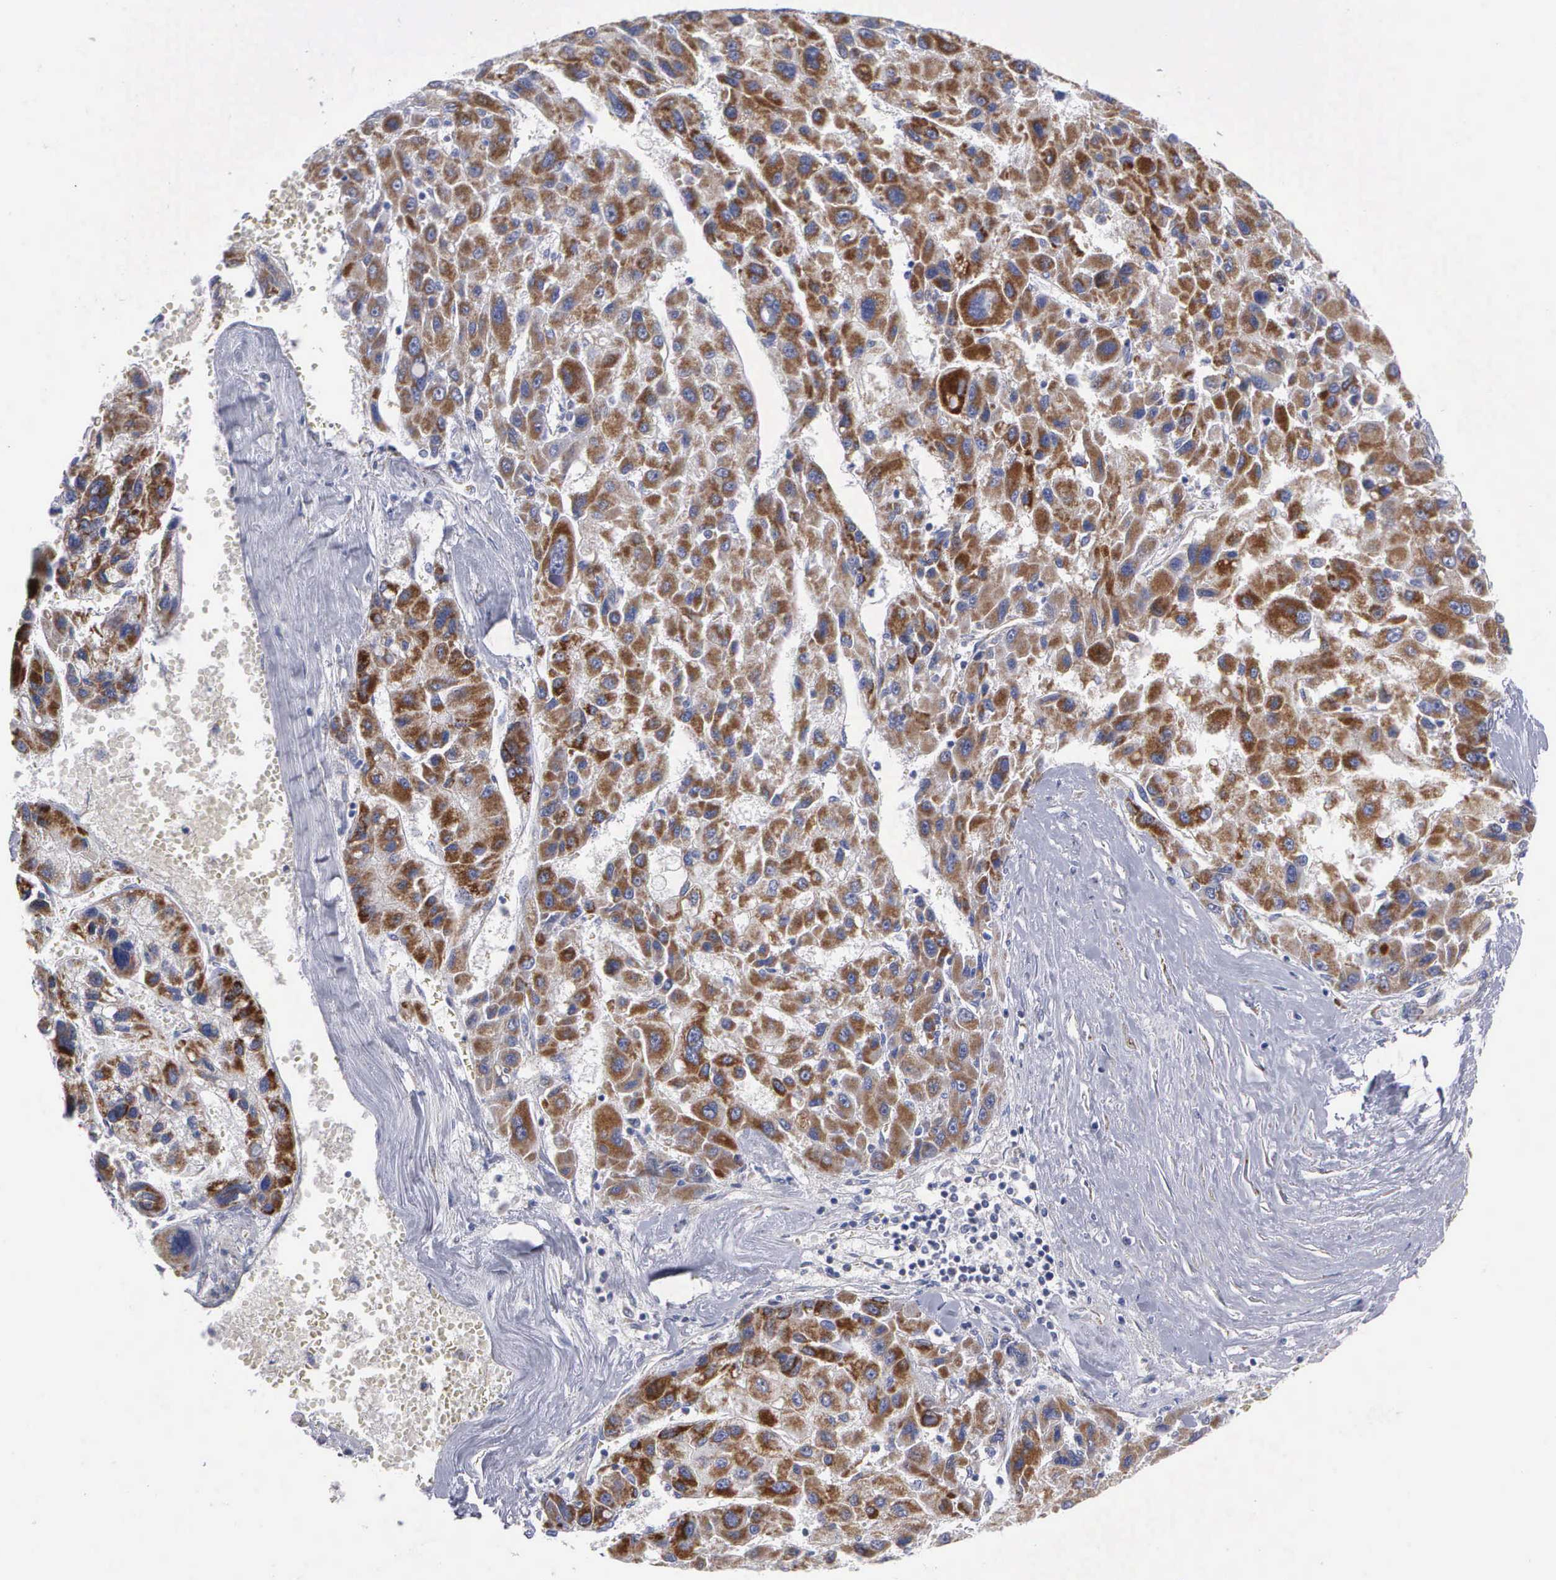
{"staining": {"intensity": "strong", "quantity": ">75%", "location": "cytoplasmic/membranous"}, "tissue": "liver cancer", "cell_type": "Tumor cells", "image_type": "cancer", "snomed": [{"axis": "morphology", "description": "Carcinoma, Hepatocellular, NOS"}, {"axis": "topography", "description": "Liver"}], "caption": "Immunohistochemical staining of human liver cancer (hepatocellular carcinoma) displays high levels of strong cytoplasmic/membranous staining in approximately >75% of tumor cells.", "gene": "APOOL", "patient": {"sex": "male", "age": 64}}